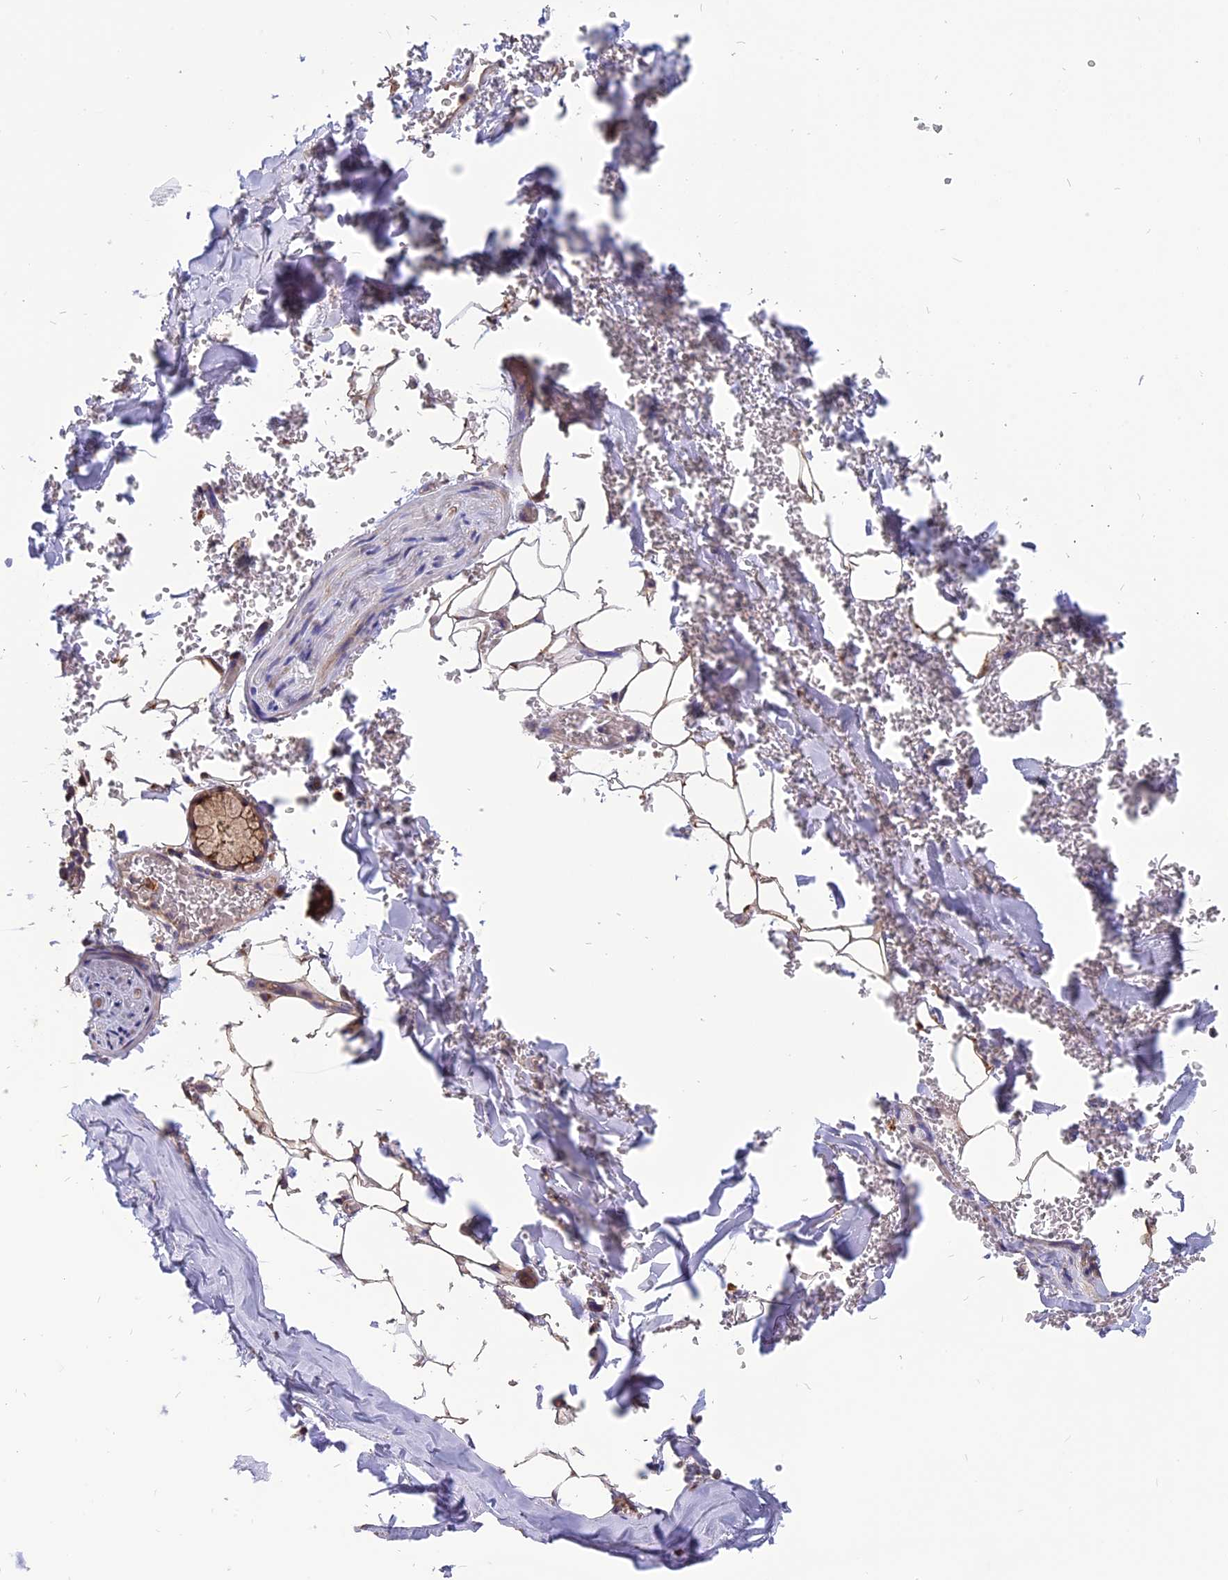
{"staining": {"intensity": "weak", "quantity": ">75%", "location": "cytoplasmic/membranous"}, "tissue": "adipose tissue", "cell_type": "Adipocytes", "image_type": "normal", "snomed": [{"axis": "morphology", "description": "Normal tissue, NOS"}, {"axis": "topography", "description": "Lymph node"}, {"axis": "topography", "description": "Bronchus"}], "caption": "Protein expression by IHC reveals weak cytoplasmic/membranous positivity in about >75% of adipocytes in normal adipose tissue.", "gene": "CARMIL2", "patient": {"sex": "male", "age": 63}}